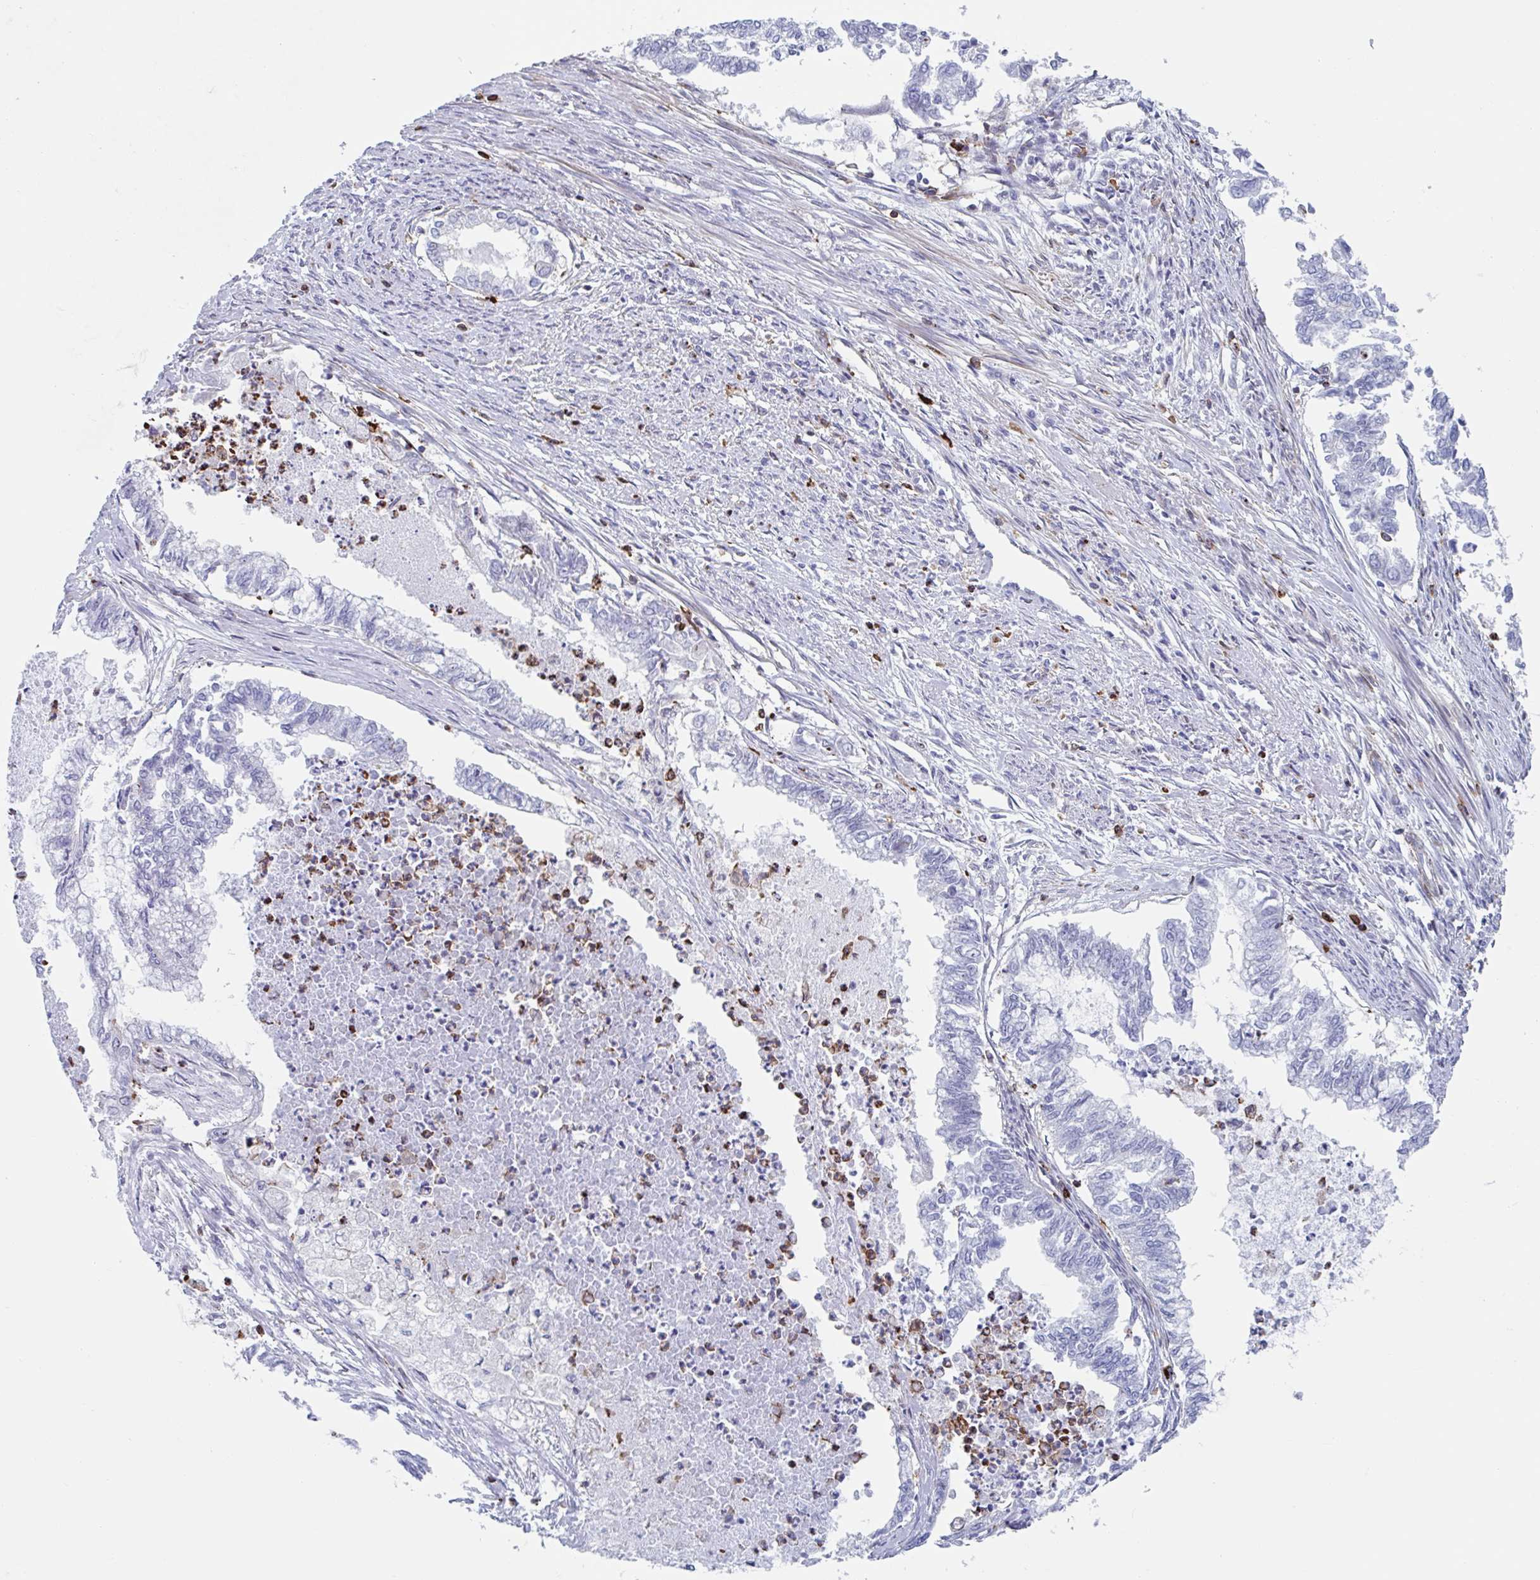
{"staining": {"intensity": "negative", "quantity": "none", "location": "none"}, "tissue": "endometrial cancer", "cell_type": "Tumor cells", "image_type": "cancer", "snomed": [{"axis": "morphology", "description": "Adenocarcinoma, NOS"}, {"axis": "topography", "description": "Endometrium"}], "caption": "High magnification brightfield microscopy of endometrial adenocarcinoma stained with DAB (brown) and counterstained with hematoxylin (blue): tumor cells show no significant expression.", "gene": "EFHD1", "patient": {"sex": "female", "age": 79}}